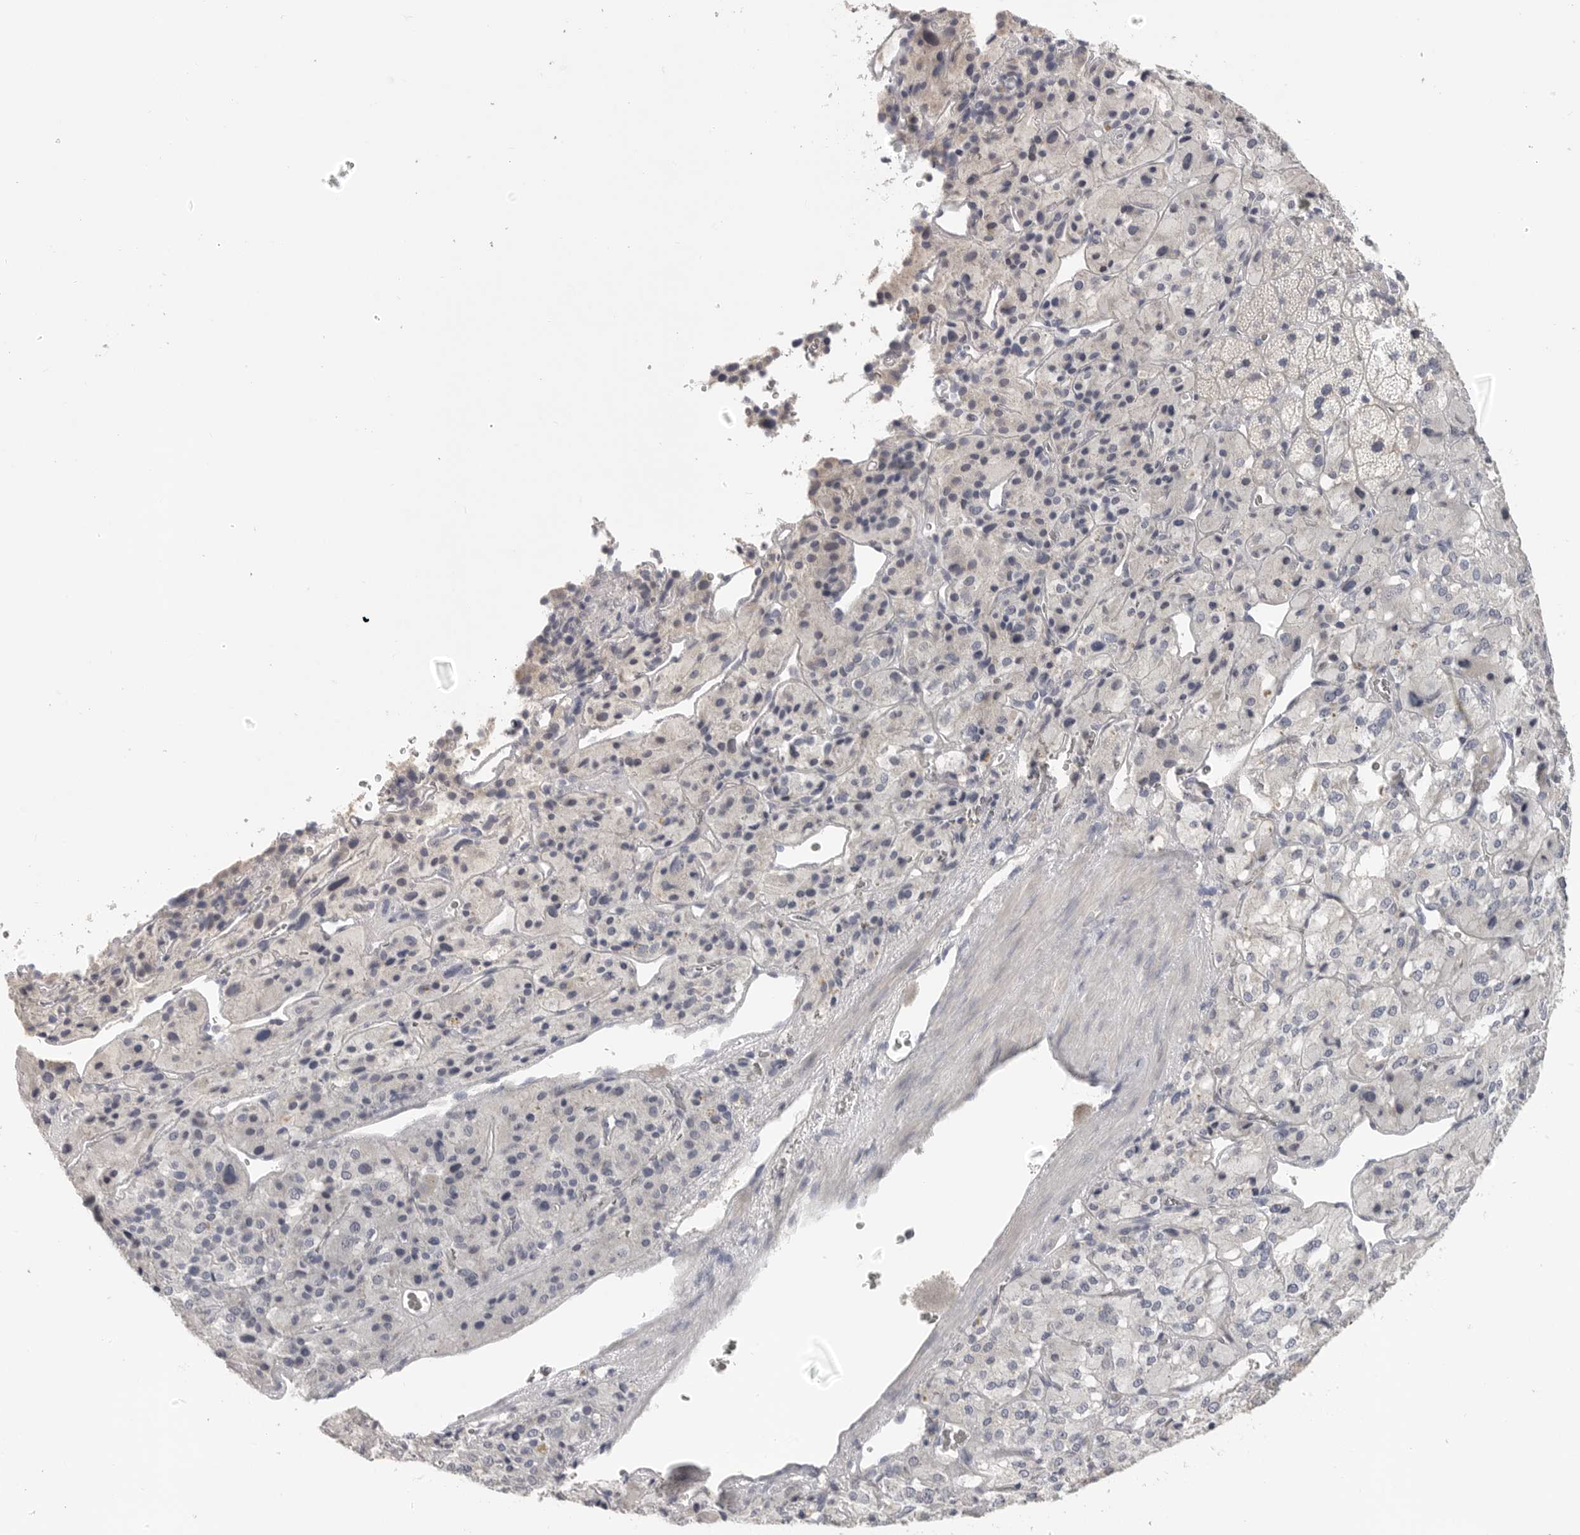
{"staining": {"intensity": "negative", "quantity": "none", "location": "none"}, "tissue": "adrenal gland", "cell_type": "Glandular cells", "image_type": "normal", "snomed": [{"axis": "morphology", "description": "Normal tissue, NOS"}, {"axis": "topography", "description": "Adrenal gland"}], "caption": "An immunohistochemistry (IHC) photomicrograph of normal adrenal gland is shown. There is no staining in glandular cells of adrenal gland. The staining is performed using DAB brown chromogen with nuclei counter-stained in using hematoxylin.", "gene": "FBN2", "patient": {"sex": "female", "age": 44}}